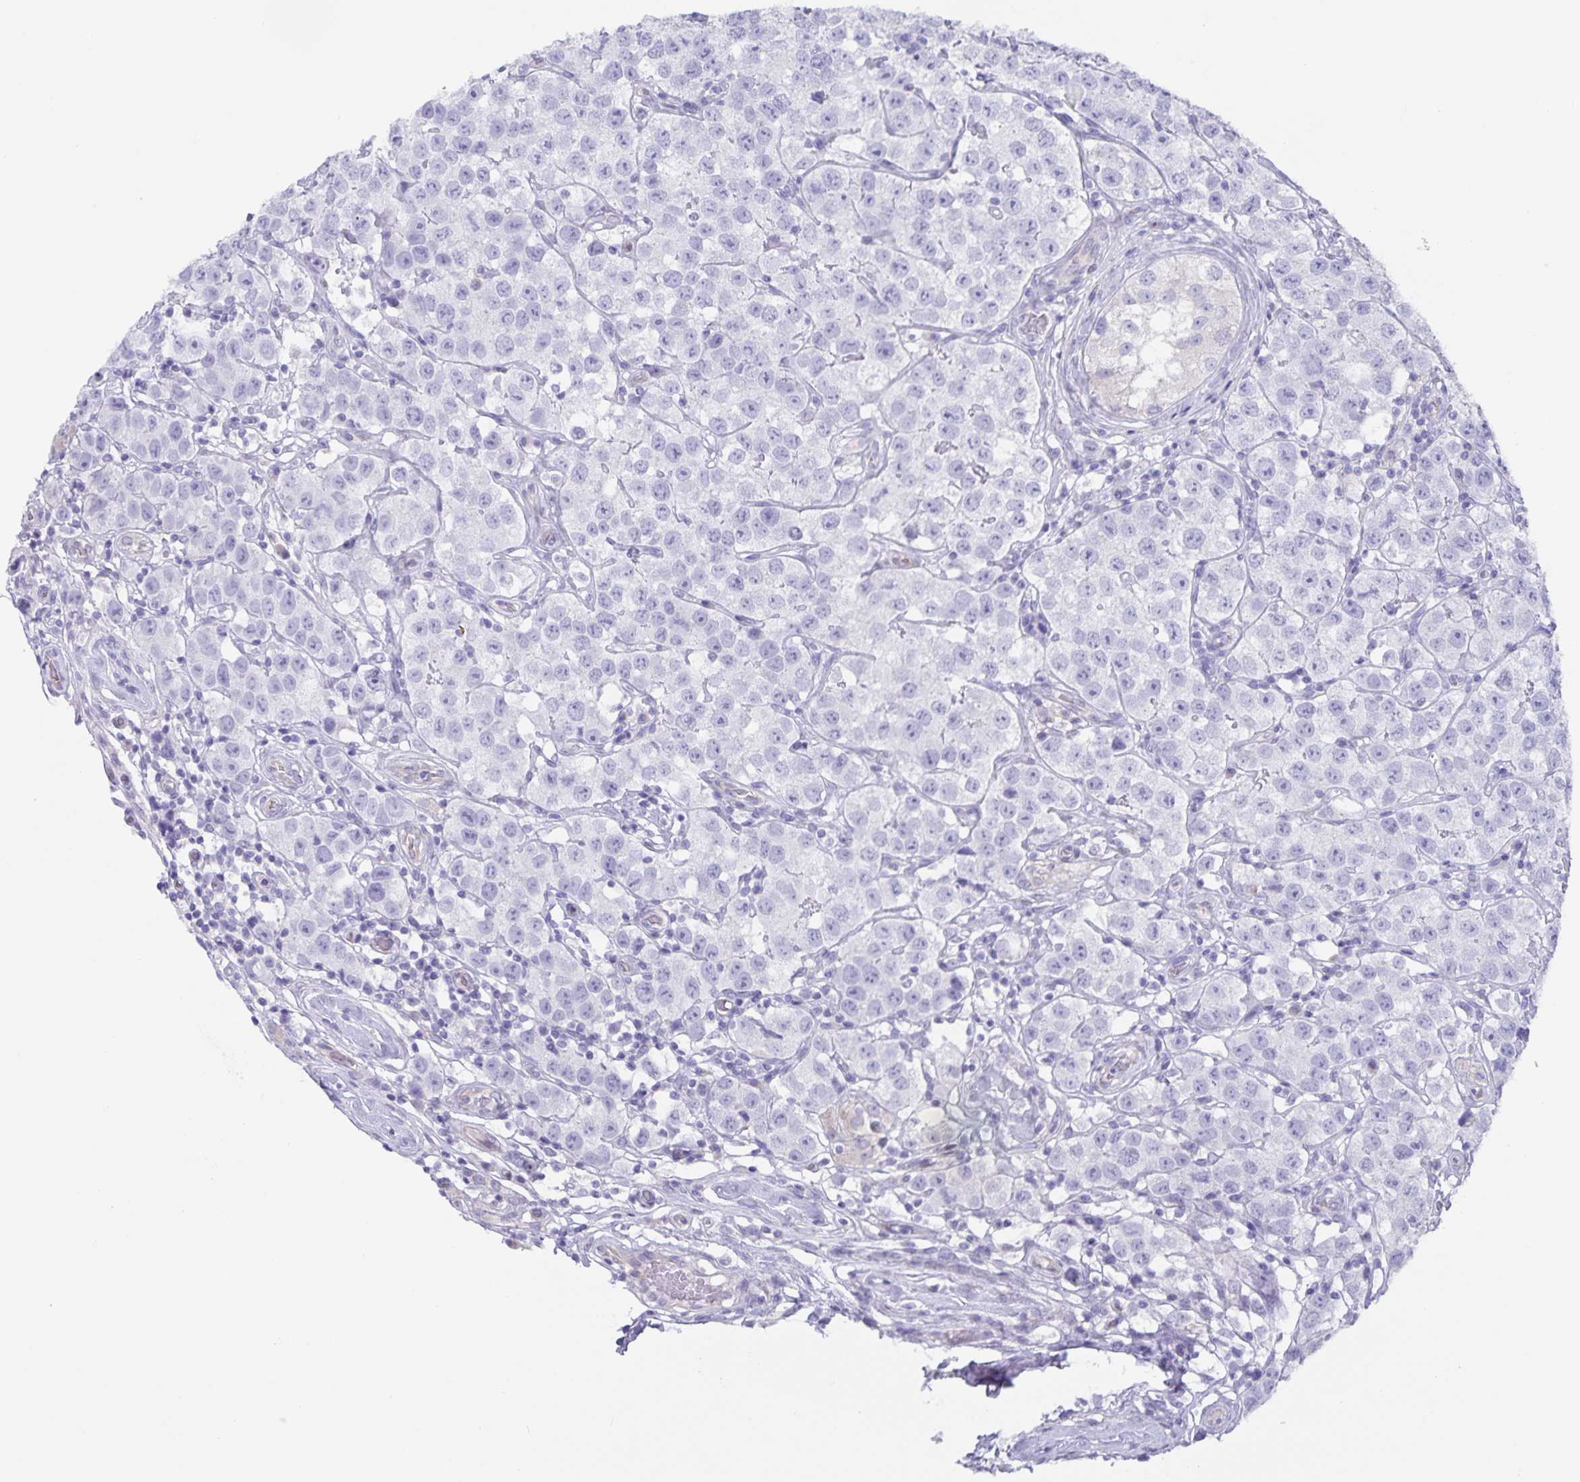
{"staining": {"intensity": "negative", "quantity": "none", "location": "none"}, "tissue": "testis cancer", "cell_type": "Tumor cells", "image_type": "cancer", "snomed": [{"axis": "morphology", "description": "Seminoma, NOS"}, {"axis": "topography", "description": "Testis"}], "caption": "Testis cancer (seminoma) was stained to show a protein in brown. There is no significant expression in tumor cells.", "gene": "AQP4", "patient": {"sex": "male", "age": 34}}